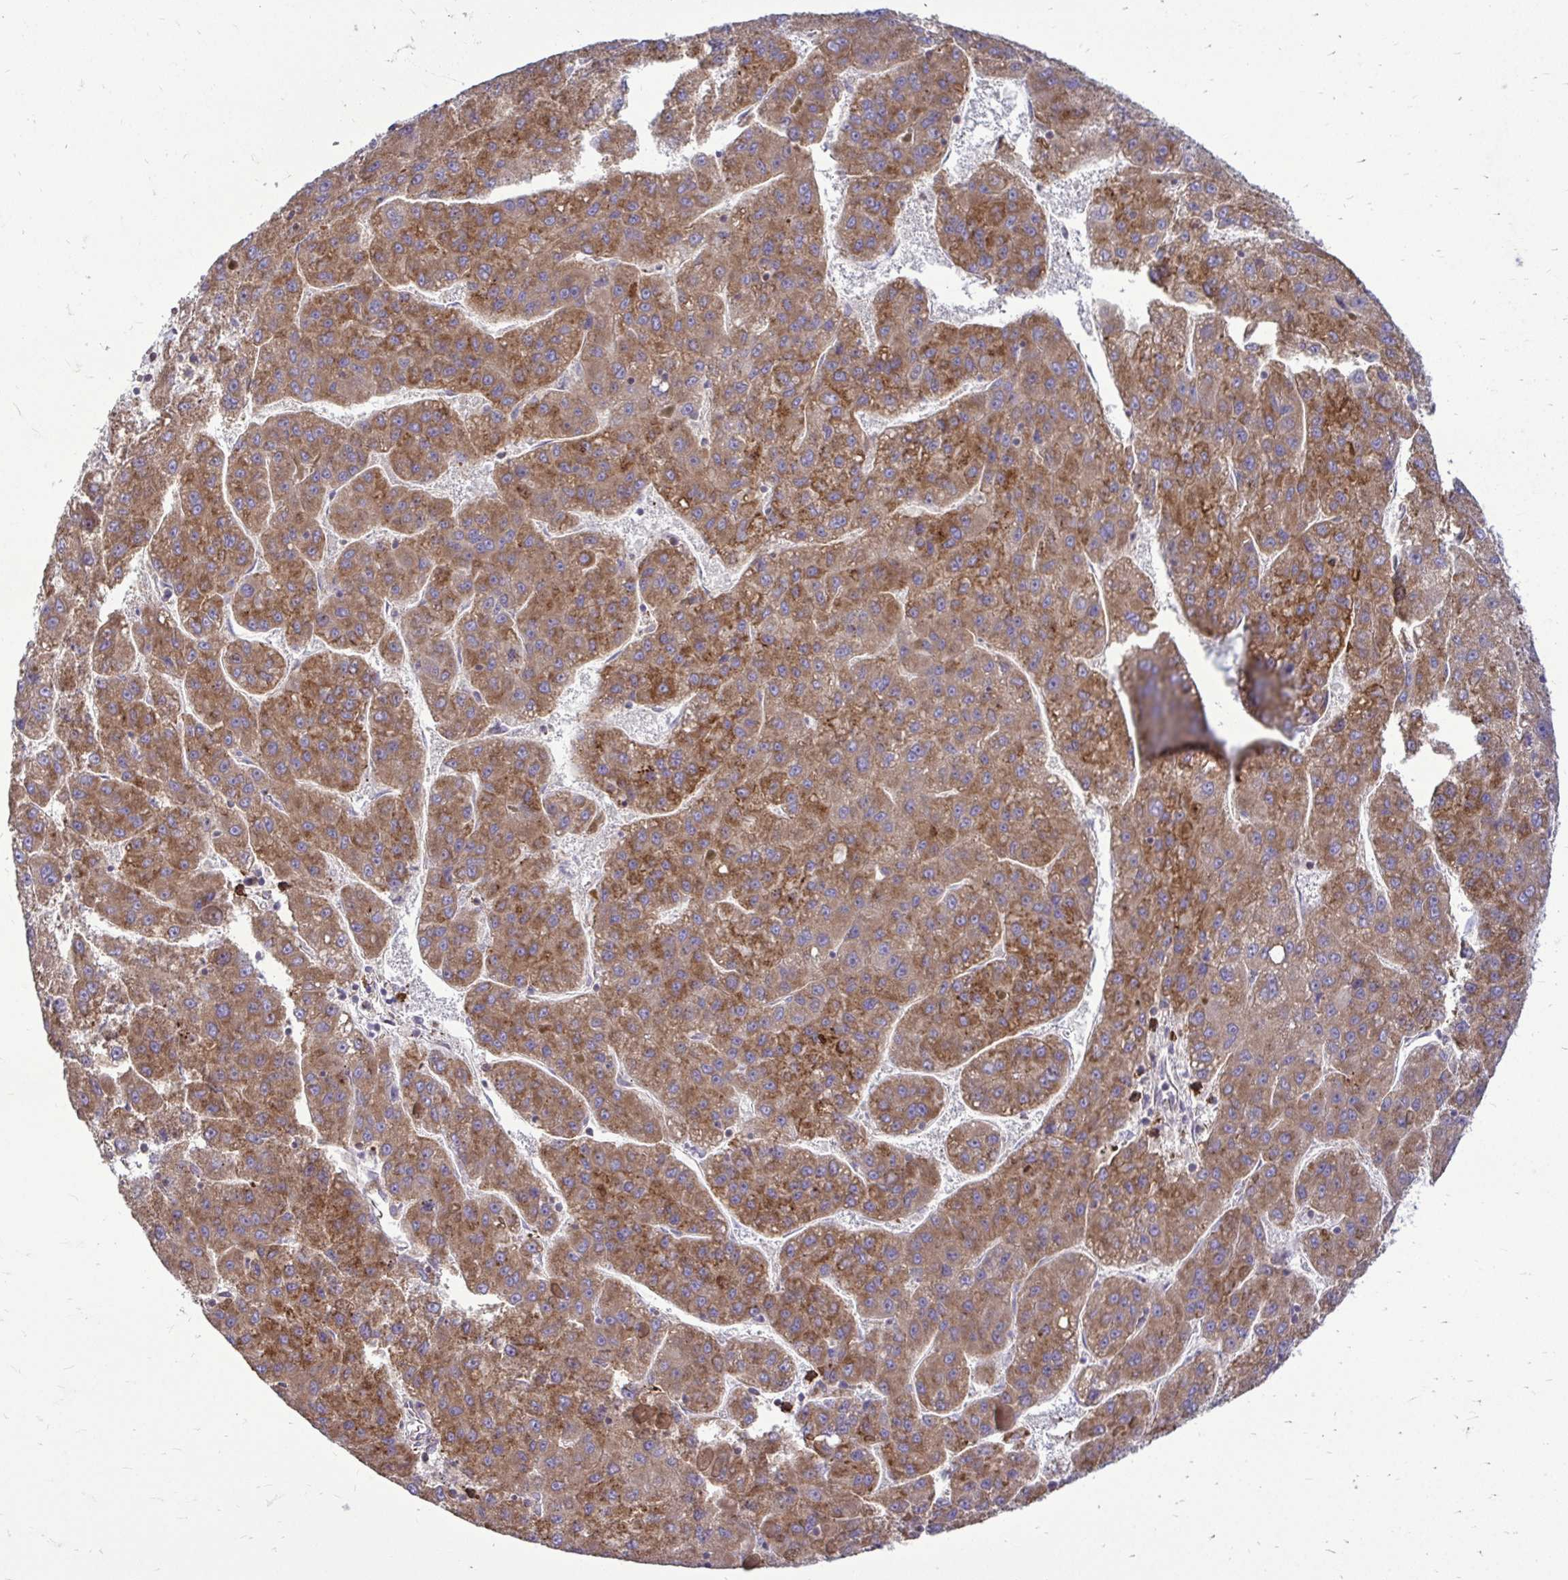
{"staining": {"intensity": "moderate", "quantity": ">75%", "location": "cytoplasmic/membranous"}, "tissue": "liver cancer", "cell_type": "Tumor cells", "image_type": "cancer", "snomed": [{"axis": "morphology", "description": "Carcinoma, Hepatocellular, NOS"}, {"axis": "topography", "description": "Liver"}], "caption": "IHC photomicrograph of hepatocellular carcinoma (liver) stained for a protein (brown), which exhibits medium levels of moderate cytoplasmic/membranous positivity in approximately >75% of tumor cells.", "gene": "FMR1", "patient": {"sex": "female", "age": 82}}